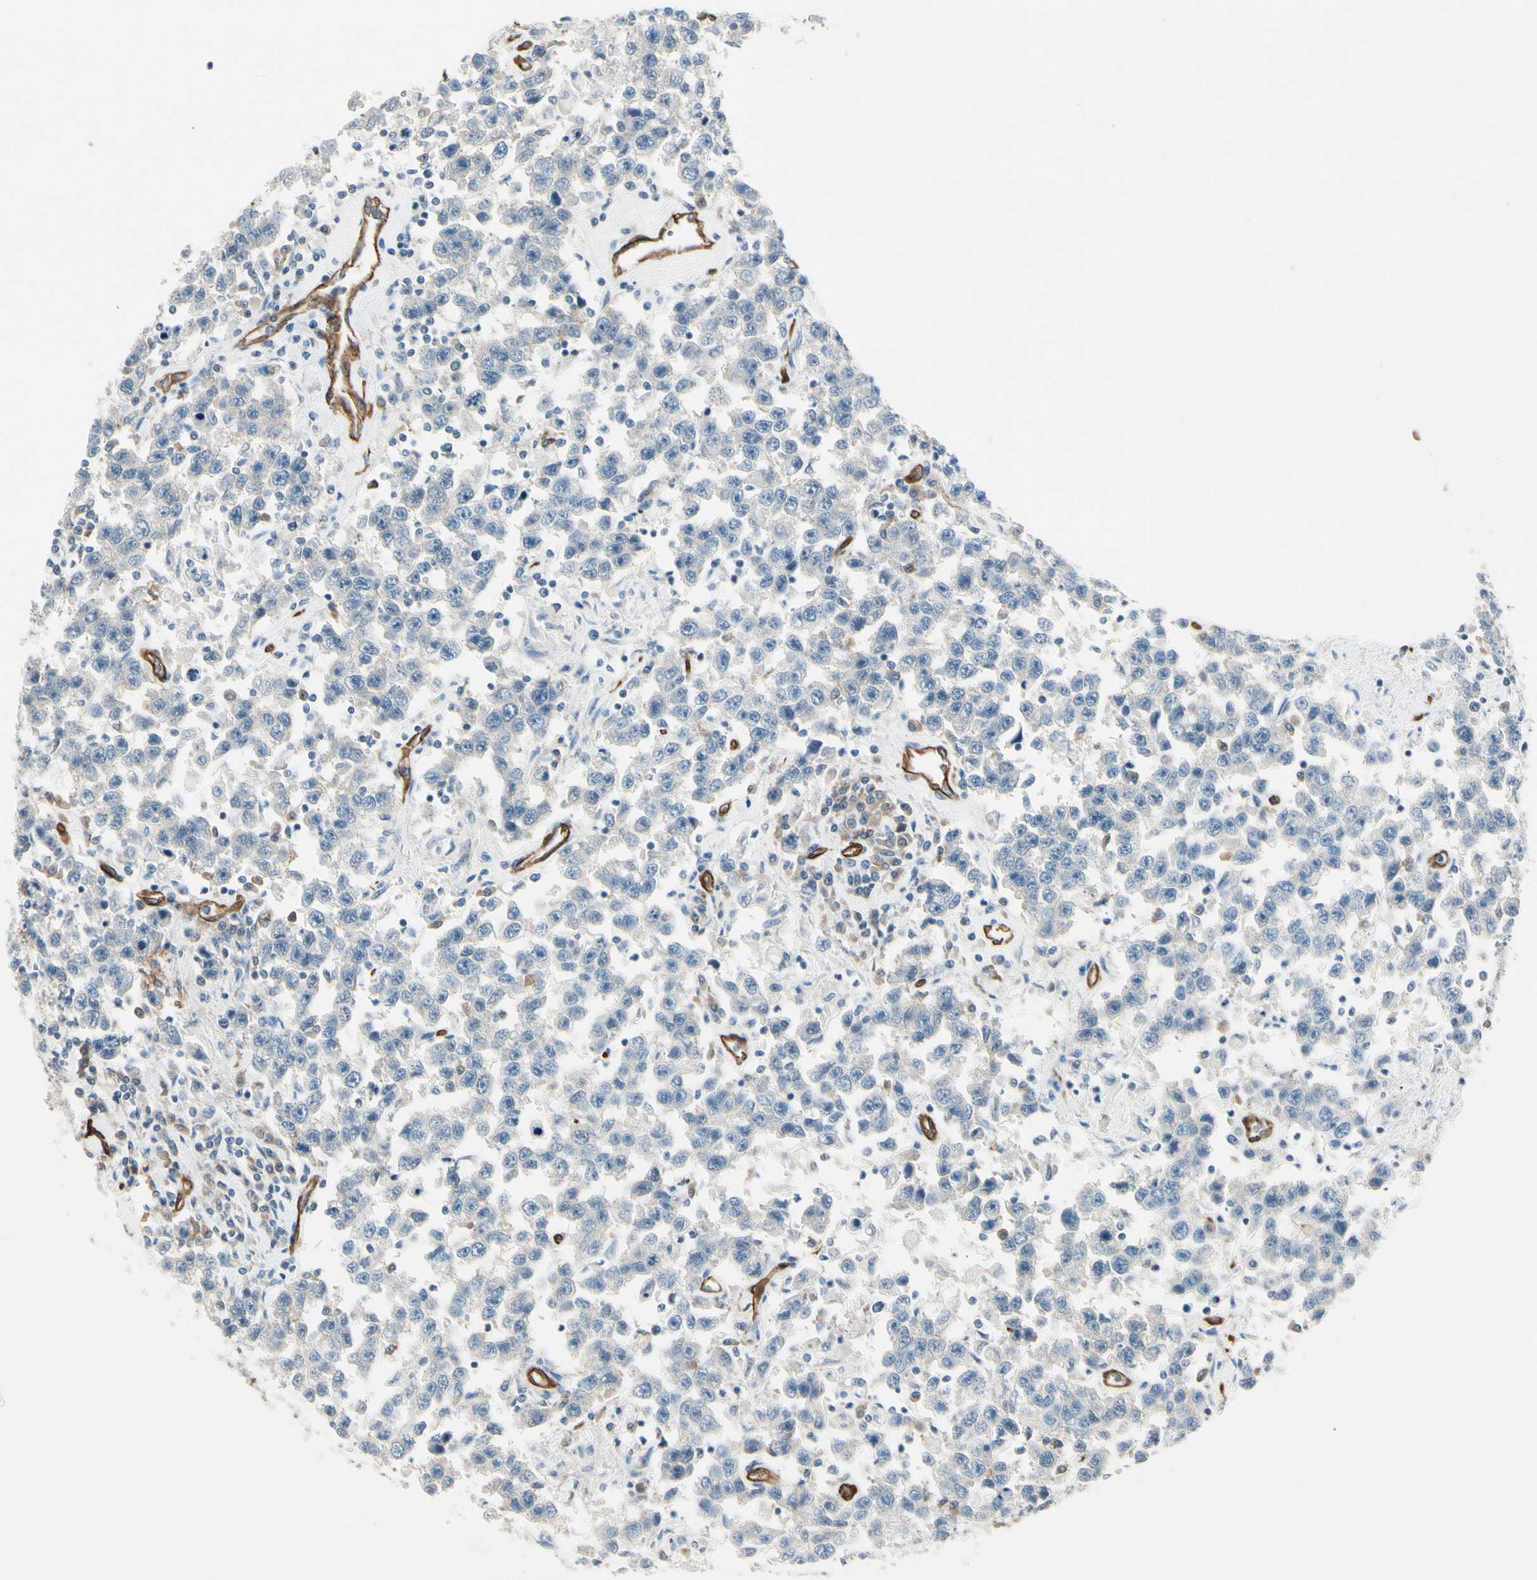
{"staining": {"intensity": "negative", "quantity": "none", "location": "none"}, "tissue": "testis cancer", "cell_type": "Tumor cells", "image_type": "cancer", "snomed": [{"axis": "morphology", "description": "Seminoma, NOS"}, {"axis": "topography", "description": "Testis"}], "caption": "A photomicrograph of seminoma (testis) stained for a protein reveals no brown staining in tumor cells. (Stains: DAB IHC with hematoxylin counter stain, Microscopy: brightfield microscopy at high magnification).", "gene": "CD93", "patient": {"sex": "male", "age": 41}}